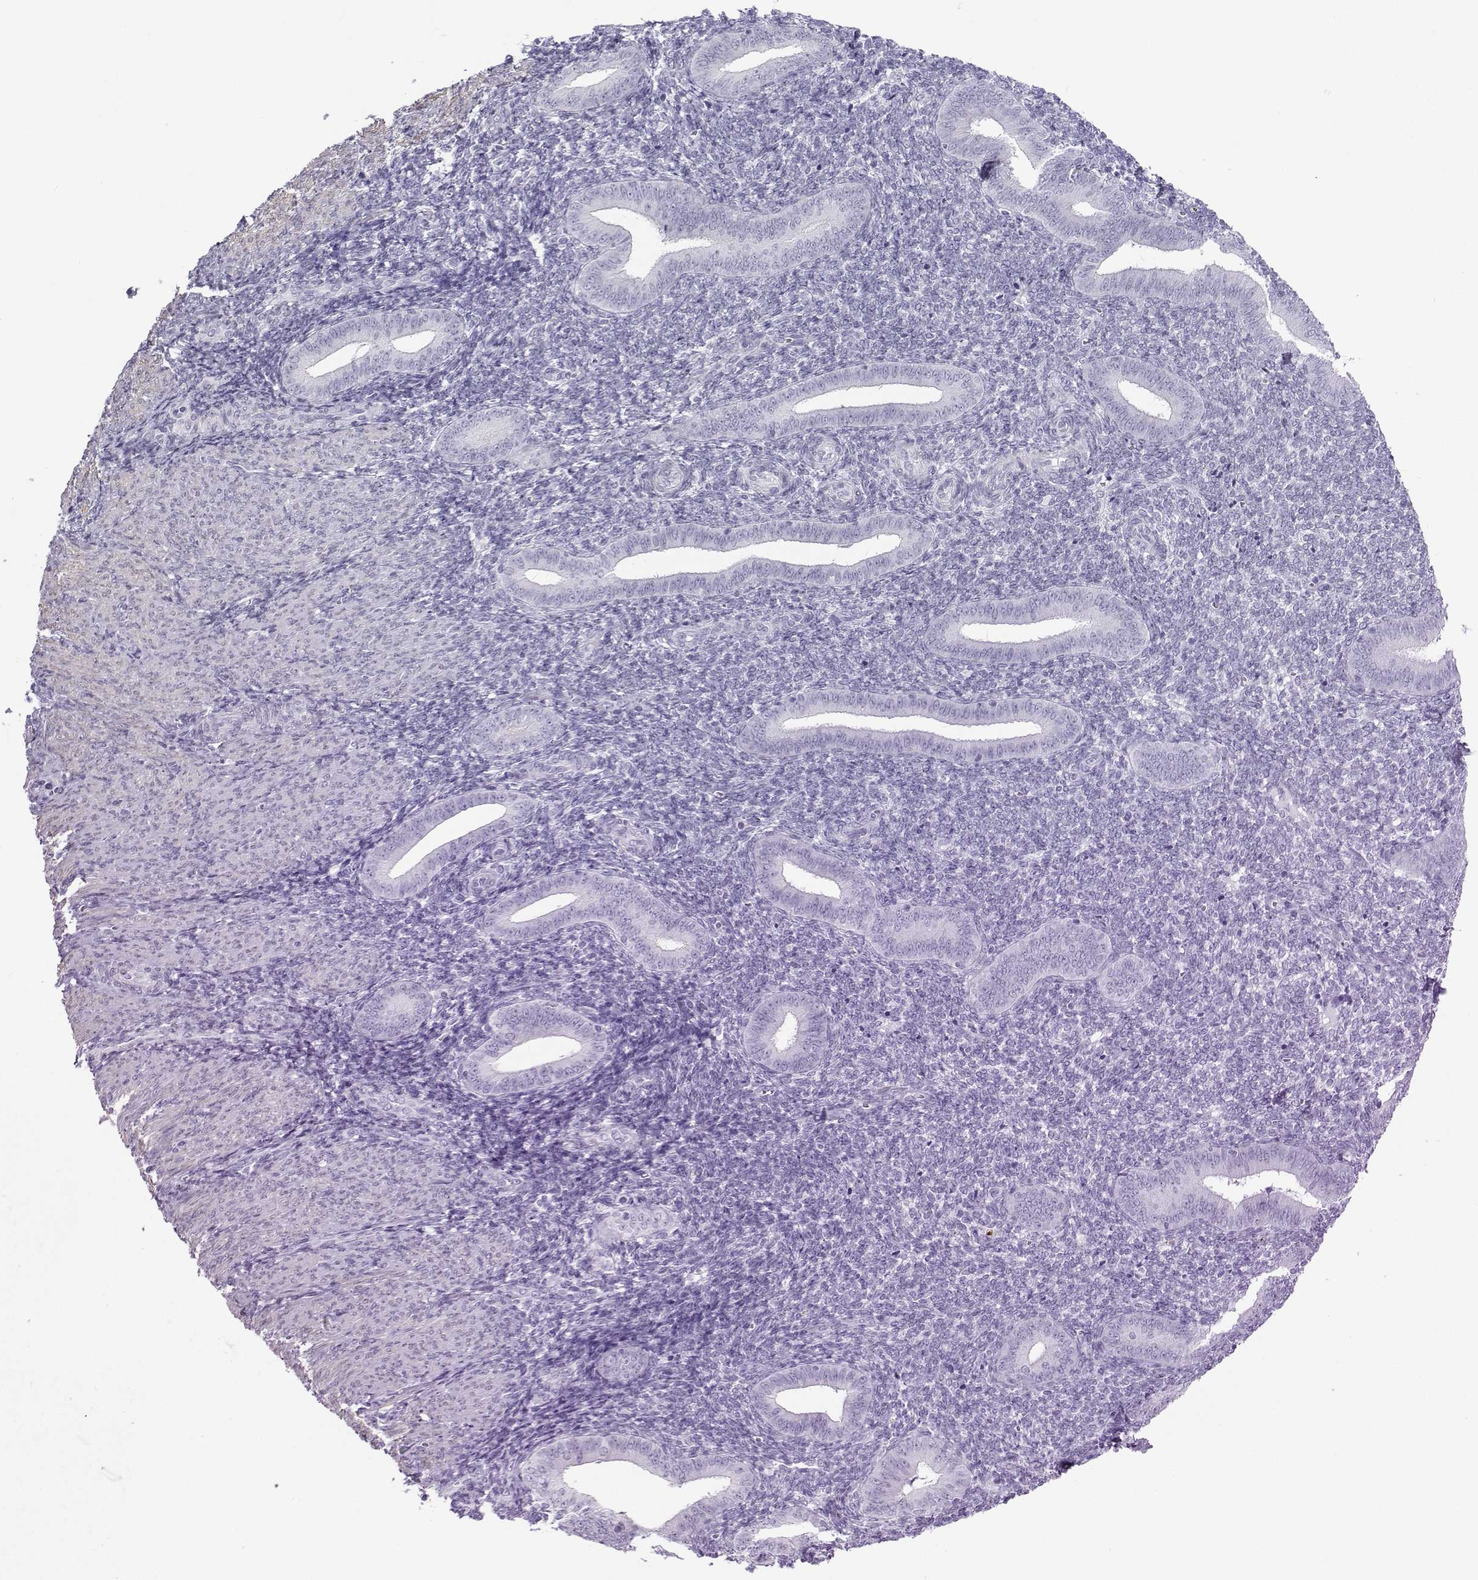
{"staining": {"intensity": "negative", "quantity": "none", "location": "none"}, "tissue": "endometrium", "cell_type": "Cells in endometrial stroma", "image_type": "normal", "snomed": [{"axis": "morphology", "description": "Normal tissue, NOS"}, {"axis": "topography", "description": "Endometrium"}], "caption": "This image is of benign endometrium stained with immunohistochemistry to label a protein in brown with the nuclei are counter-stained blue. There is no staining in cells in endometrial stroma. Brightfield microscopy of IHC stained with DAB (brown) and hematoxylin (blue), captured at high magnification.", "gene": "KIF17", "patient": {"sex": "female", "age": 25}}